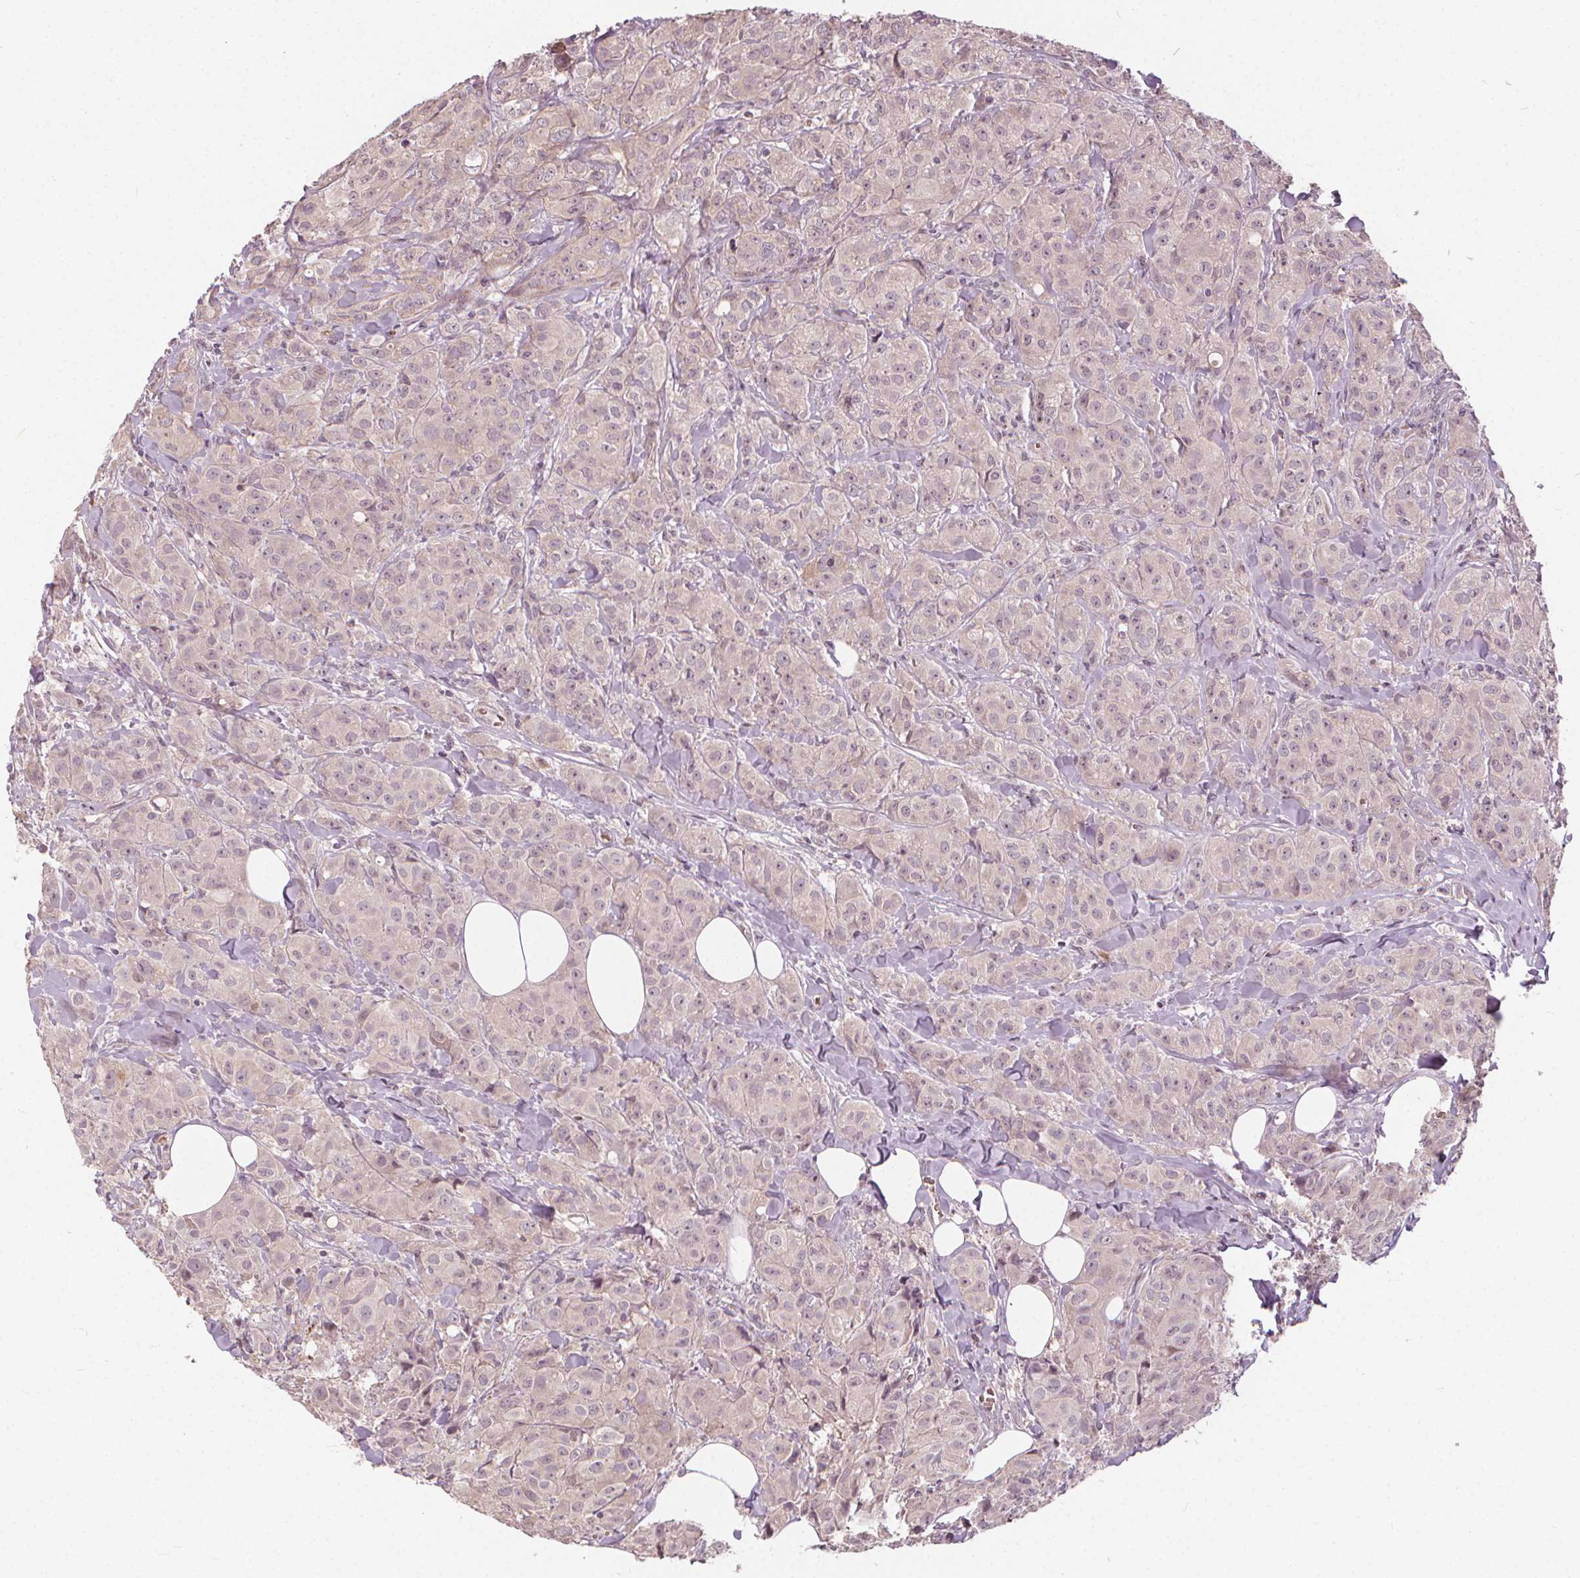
{"staining": {"intensity": "negative", "quantity": "none", "location": "none"}, "tissue": "breast cancer", "cell_type": "Tumor cells", "image_type": "cancer", "snomed": [{"axis": "morphology", "description": "Duct carcinoma"}, {"axis": "topography", "description": "Breast"}], "caption": "Immunohistochemistry micrograph of breast cancer (invasive ductal carcinoma) stained for a protein (brown), which shows no staining in tumor cells.", "gene": "IPO13", "patient": {"sex": "female", "age": 43}}